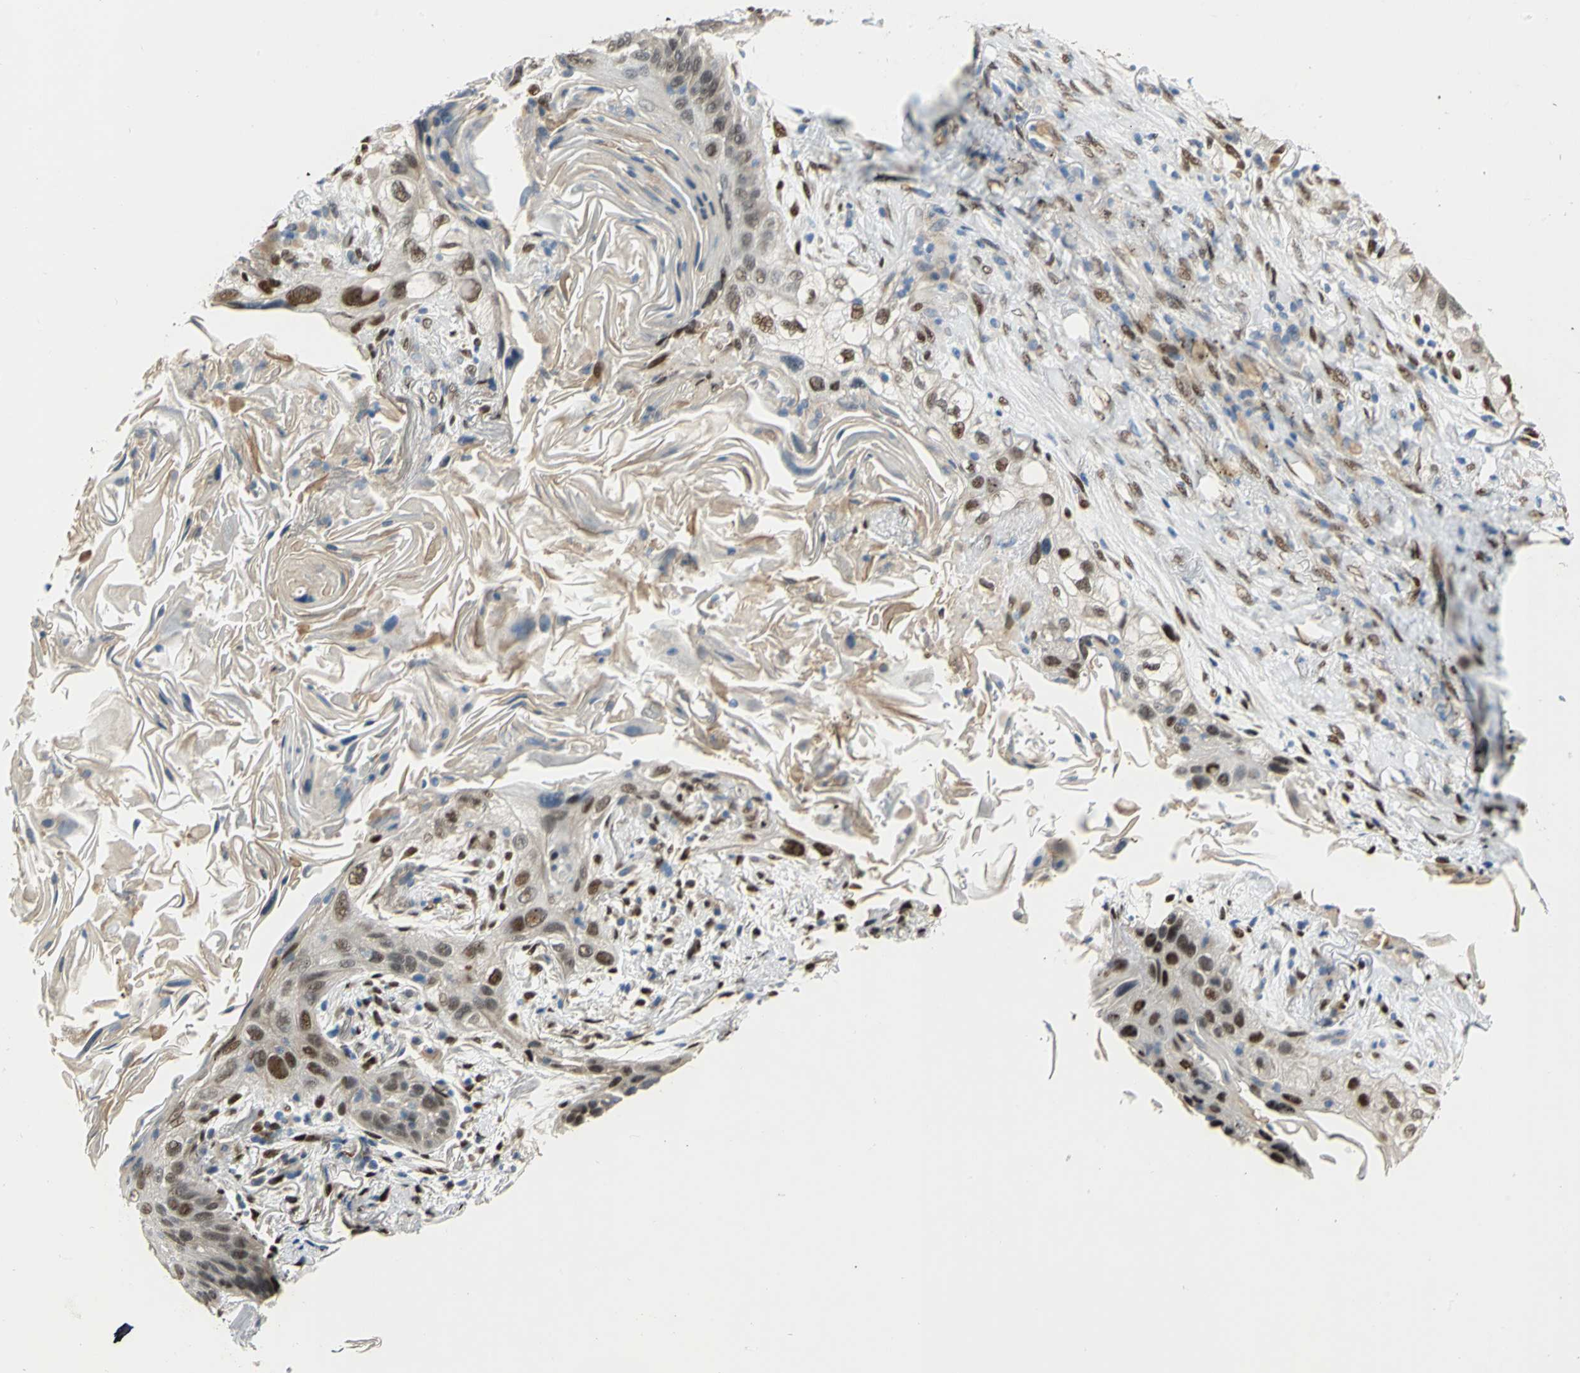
{"staining": {"intensity": "moderate", "quantity": ">75%", "location": "cytoplasmic/membranous,nuclear"}, "tissue": "lung cancer", "cell_type": "Tumor cells", "image_type": "cancer", "snomed": [{"axis": "morphology", "description": "Squamous cell carcinoma, NOS"}, {"axis": "topography", "description": "Lung"}], "caption": "This is an image of immunohistochemistry staining of lung cancer, which shows moderate staining in the cytoplasmic/membranous and nuclear of tumor cells.", "gene": "RBFOX2", "patient": {"sex": "female", "age": 67}}